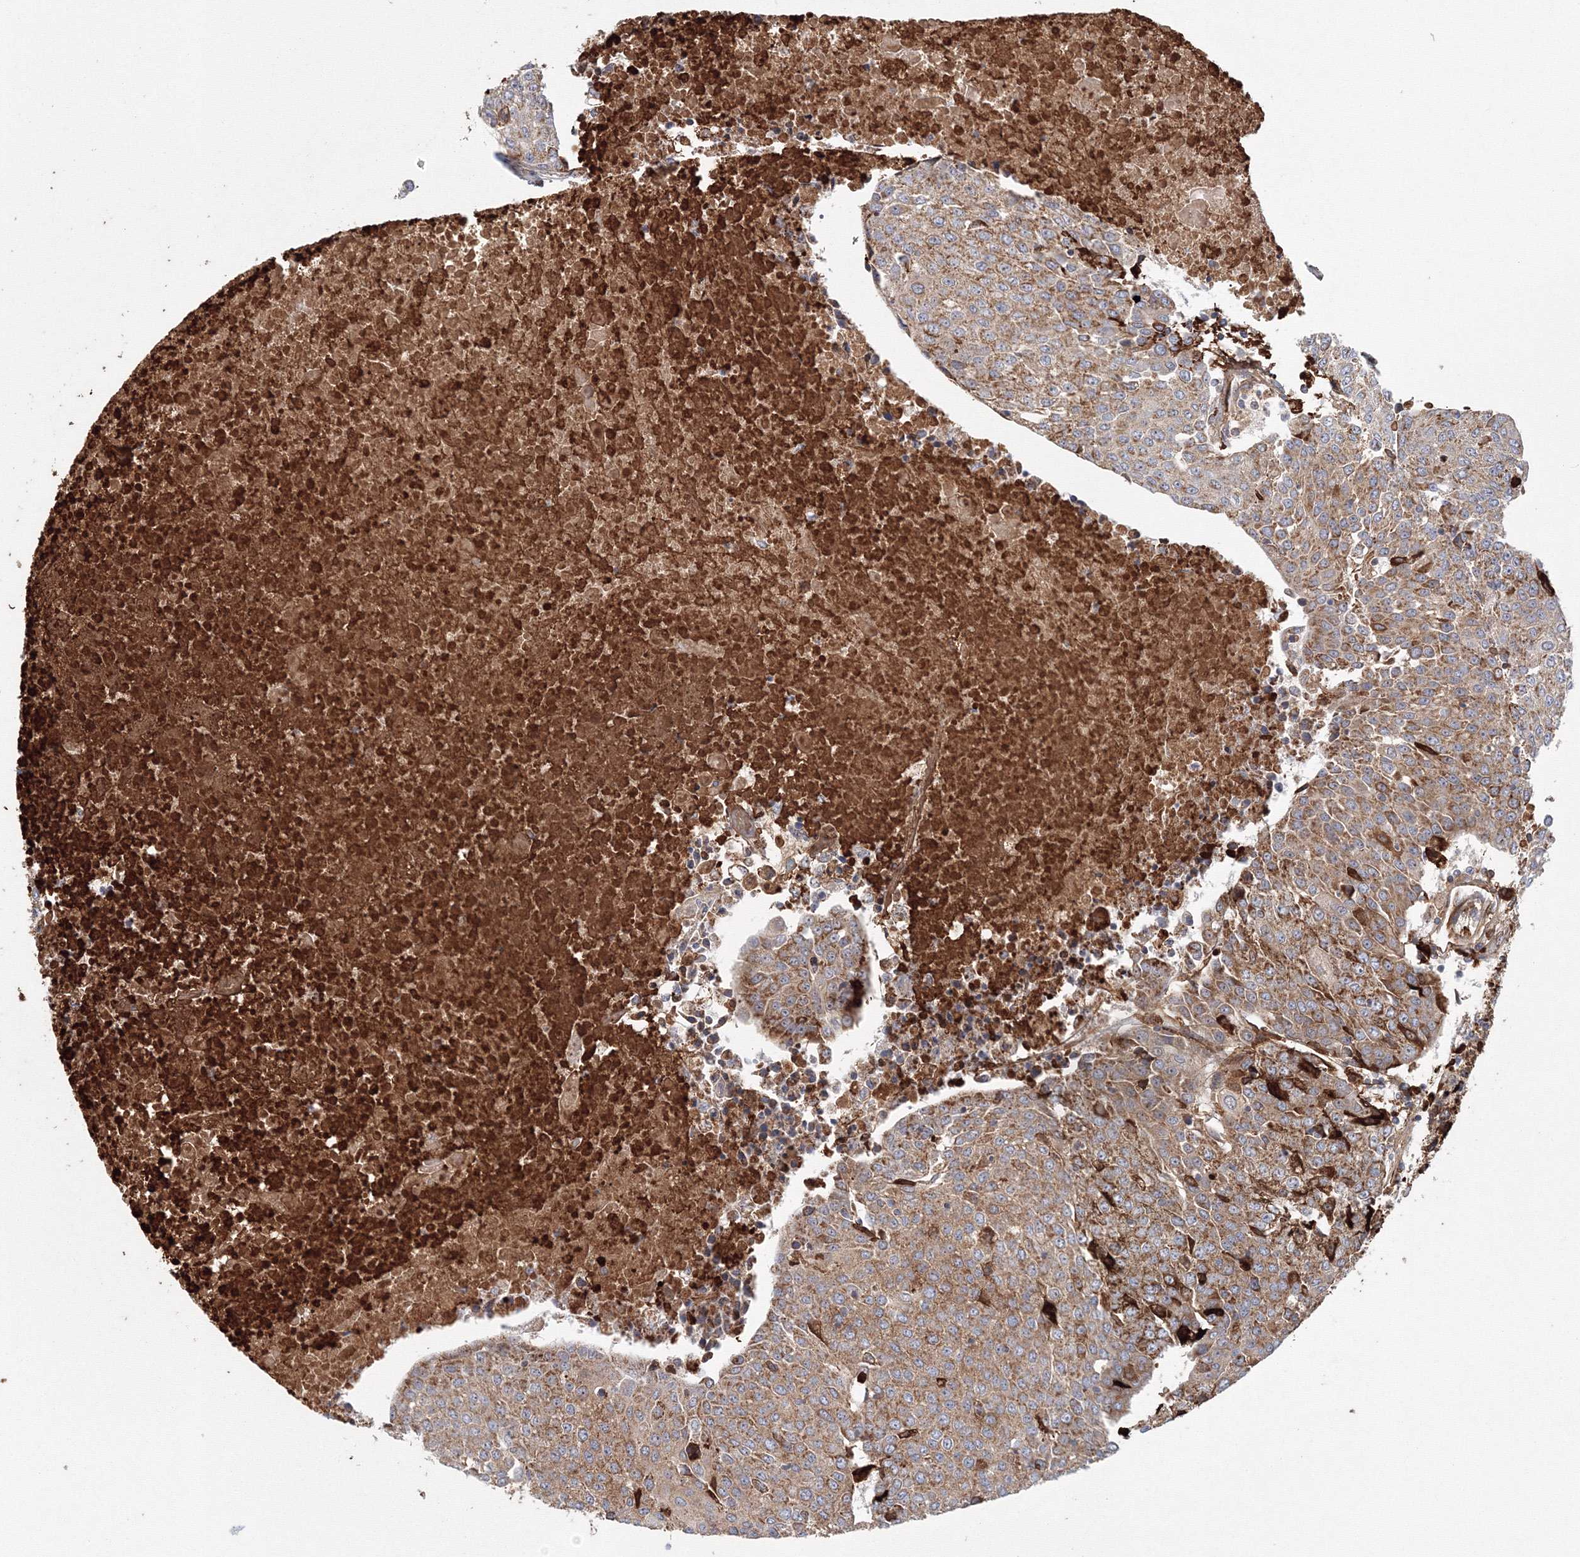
{"staining": {"intensity": "moderate", "quantity": ">75%", "location": "cytoplasmic/membranous"}, "tissue": "urothelial cancer", "cell_type": "Tumor cells", "image_type": "cancer", "snomed": [{"axis": "morphology", "description": "Urothelial carcinoma, High grade"}, {"axis": "topography", "description": "Urinary bladder"}], "caption": "Immunohistochemistry (IHC) photomicrograph of urothelial carcinoma (high-grade) stained for a protein (brown), which shows medium levels of moderate cytoplasmic/membranous staining in about >75% of tumor cells.", "gene": "GRPEL1", "patient": {"sex": "female", "age": 85}}